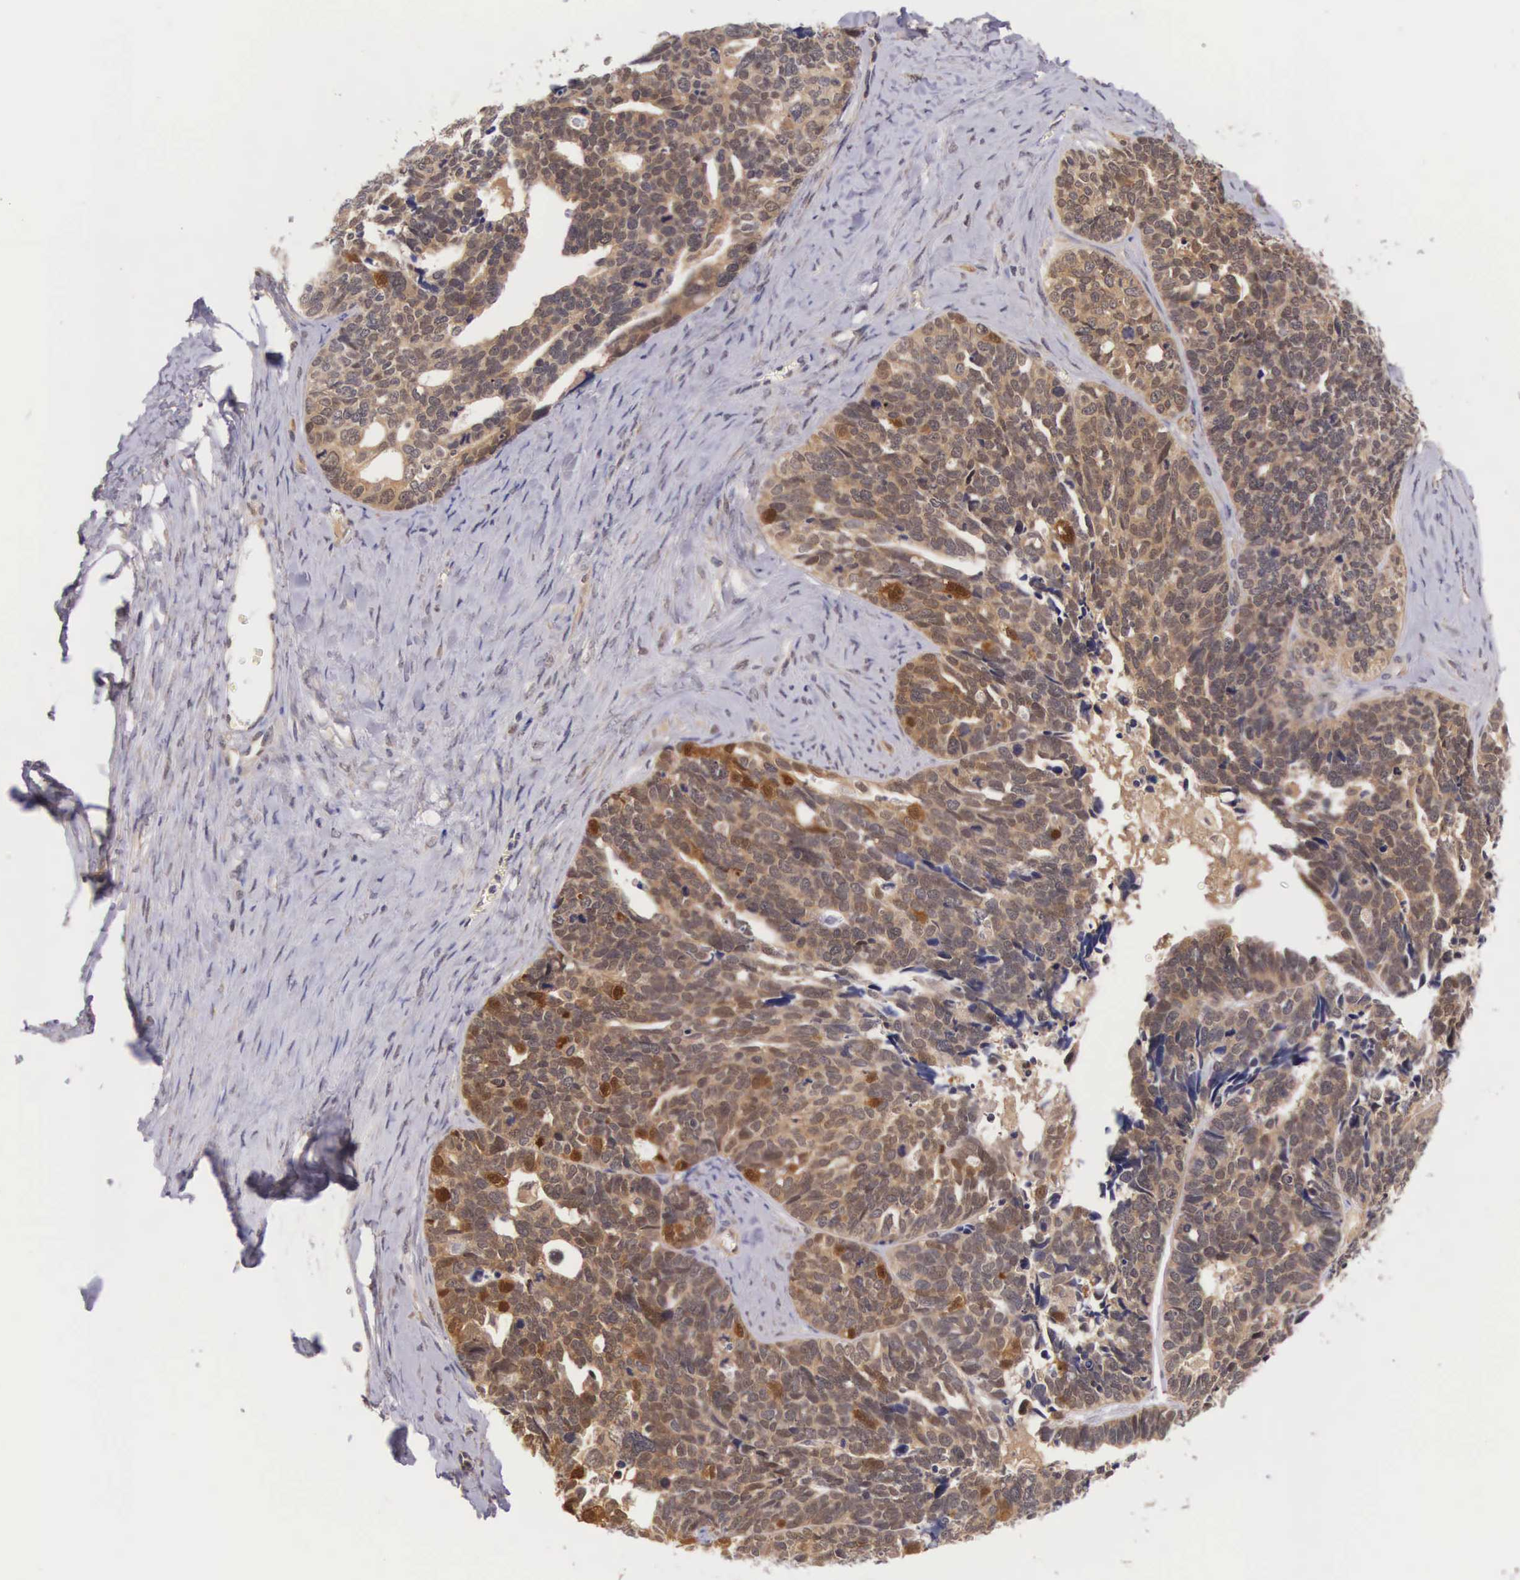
{"staining": {"intensity": "strong", "quantity": ">75%", "location": "cytoplasmic/membranous"}, "tissue": "ovarian cancer", "cell_type": "Tumor cells", "image_type": "cancer", "snomed": [{"axis": "morphology", "description": "Cystadenocarcinoma, serous, NOS"}, {"axis": "topography", "description": "Ovary"}], "caption": "This is an image of immunohistochemistry (IHC) staining of ovarian serous cystadenocarcinoma, which shows strong expression in the cytoplasmic/membranous of tumor cells.", "gene": "IGBP1", "patient": {"sex": "female", "age": 77}}